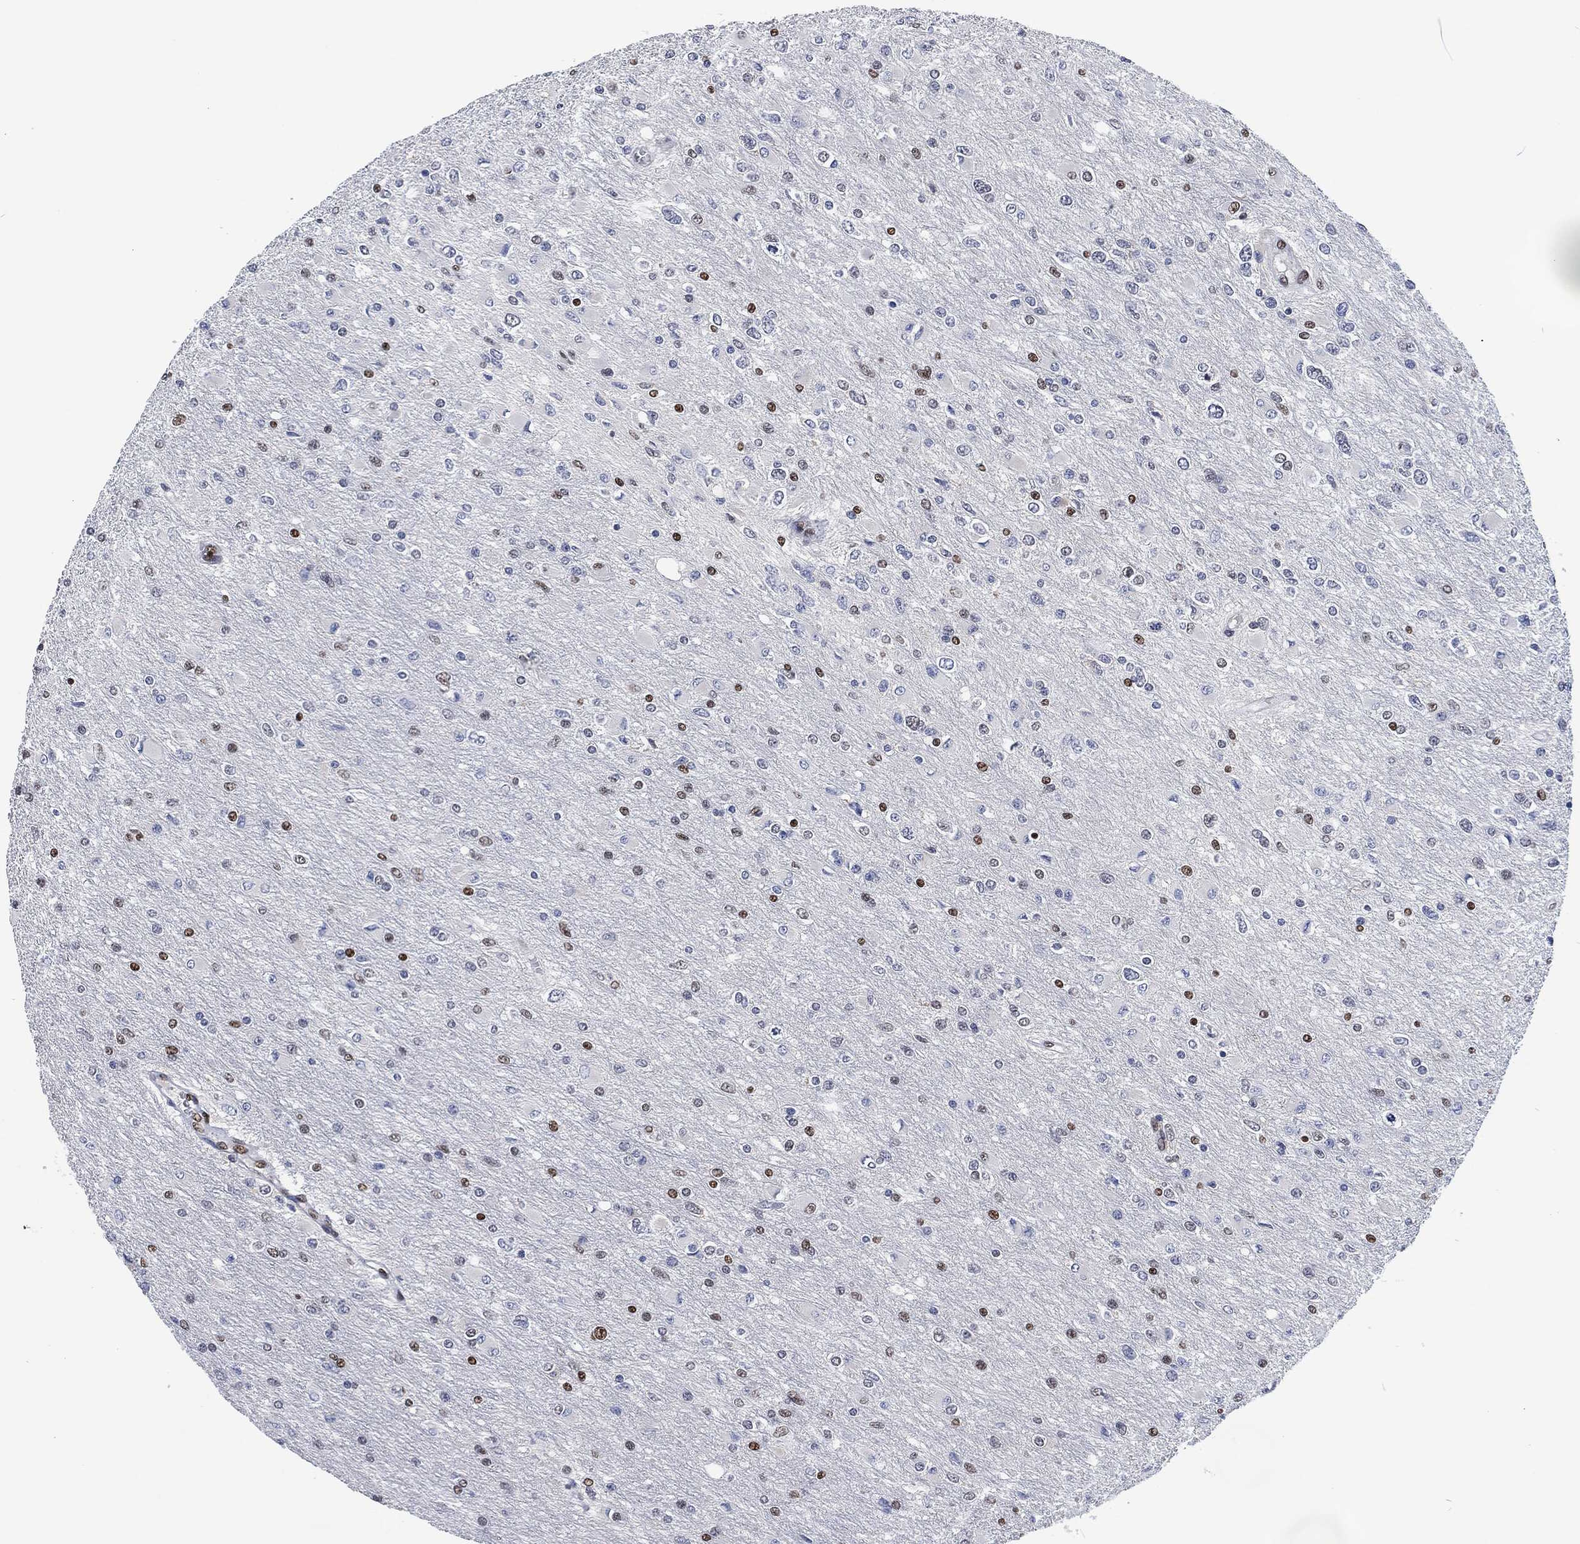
{"staining": {"intensity": "strong", "quantity": "<25%", "location": "nuclear"}, "tissue": "glioma", "cell_type": "Tumor cells", "image_type": "cancer", "snomed": [{"axis": "morphology", "description": "Glioma, malignant, High grade"}, {"axis": "topography", "description": "Cerebral cortex"}], "caption": "This is a histology image of immunohistochemistry staining of glioma, which shows strong expression in the nuclear of tumor cells.", "gene": "DCPS", "patient": {"sex": "female", "age": 36}}